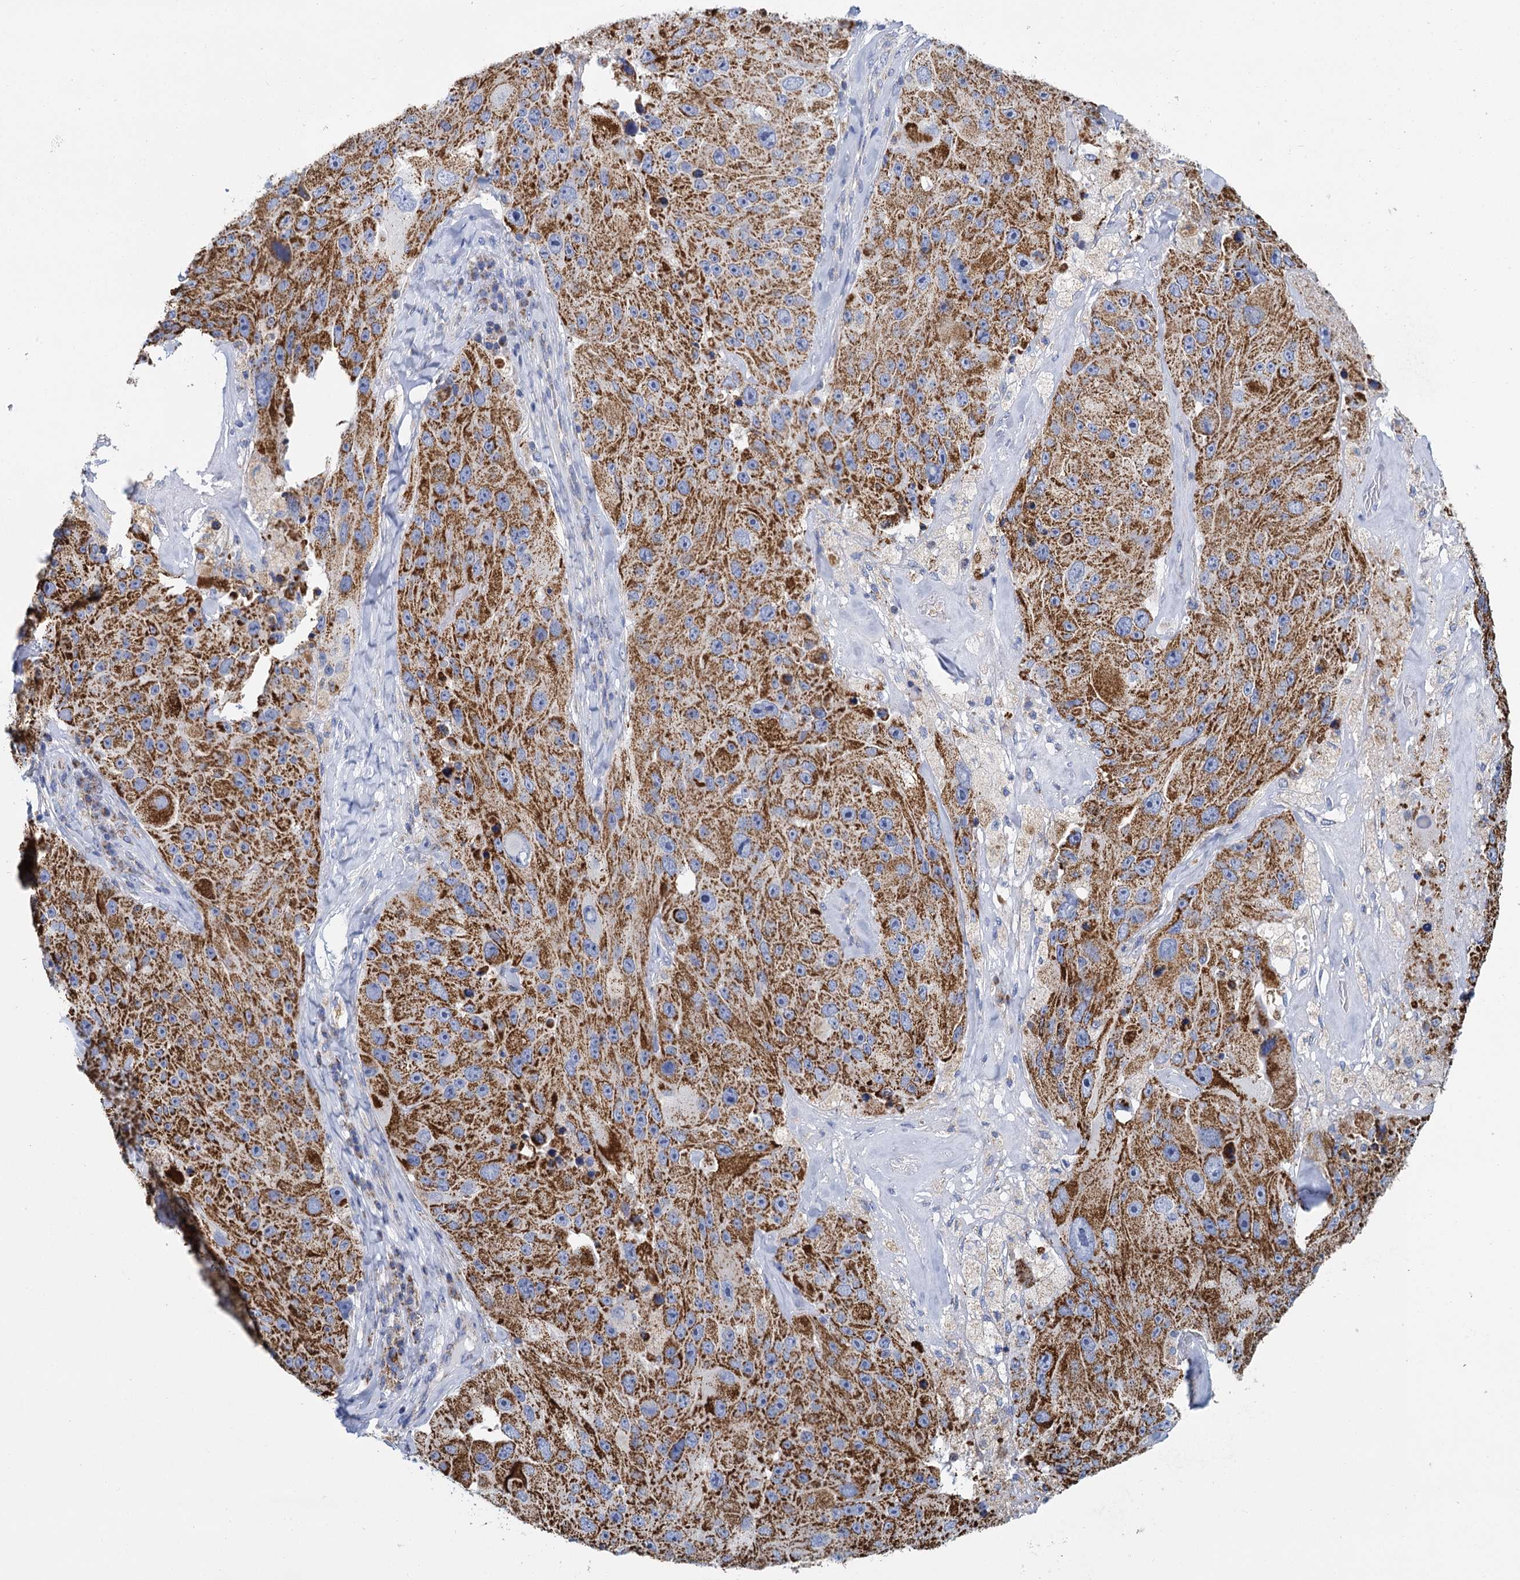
{"staining": {"intensity": "strong", "quantity": ">75%", "location": "cytoplasmic/membranous"}, "tissue": "melanoma", "cell_type": "Tumor cells", "image_type": "cancer", "snomed": [{"axis": "morphology", "description": "Malignant melanoma, Metastatic site"}, {"axis": "topography", "description": "Lymph node"}], "caption": "This is a micrograph of IHC staining of melanoma, which shows strong expression in the cytoplasmic/membranous of tumor cells.", "gene": "CCP110", "patient": {"sex": "male", "age": 62}}